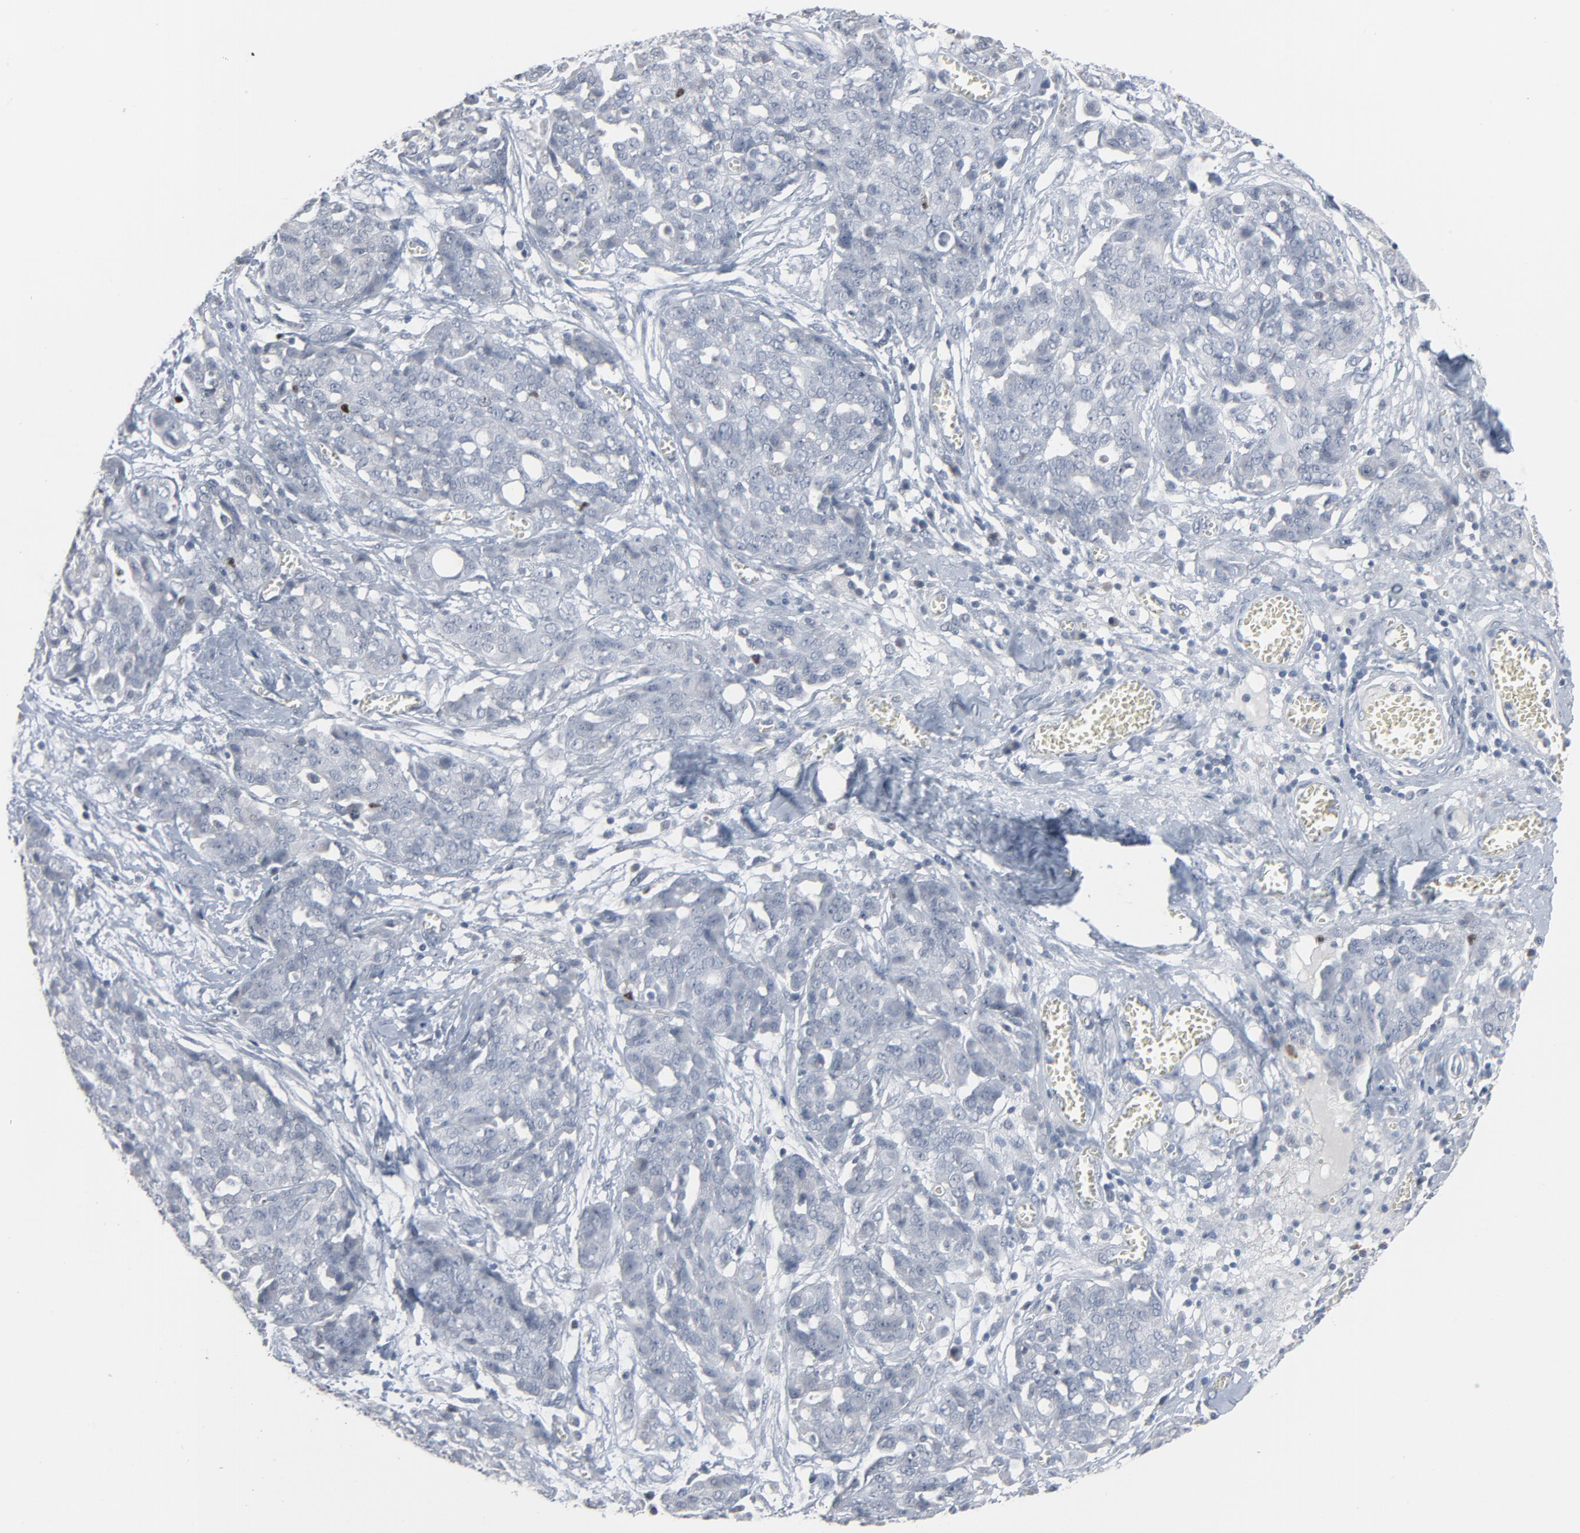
{"staining": {"intensity": "negative", "quantity": "none", "location": "none"}, "tissue": "ovarian cancer", "cell_type": "Tumor cells", "image_type": "cancer", "snomed": [{"axis": "morphology", "description": "Cystadenocarcinoma, serous, NOS"}, {"axis": "topography", "description": "Soft tissue"}, {"axis": "topography", "description": "Ovary"}], "caption": "Tumor cells show no significant positivity in ovarian cancer.", "gene": "SAGE1", "patient": {"sex": "female", "age": 57}}